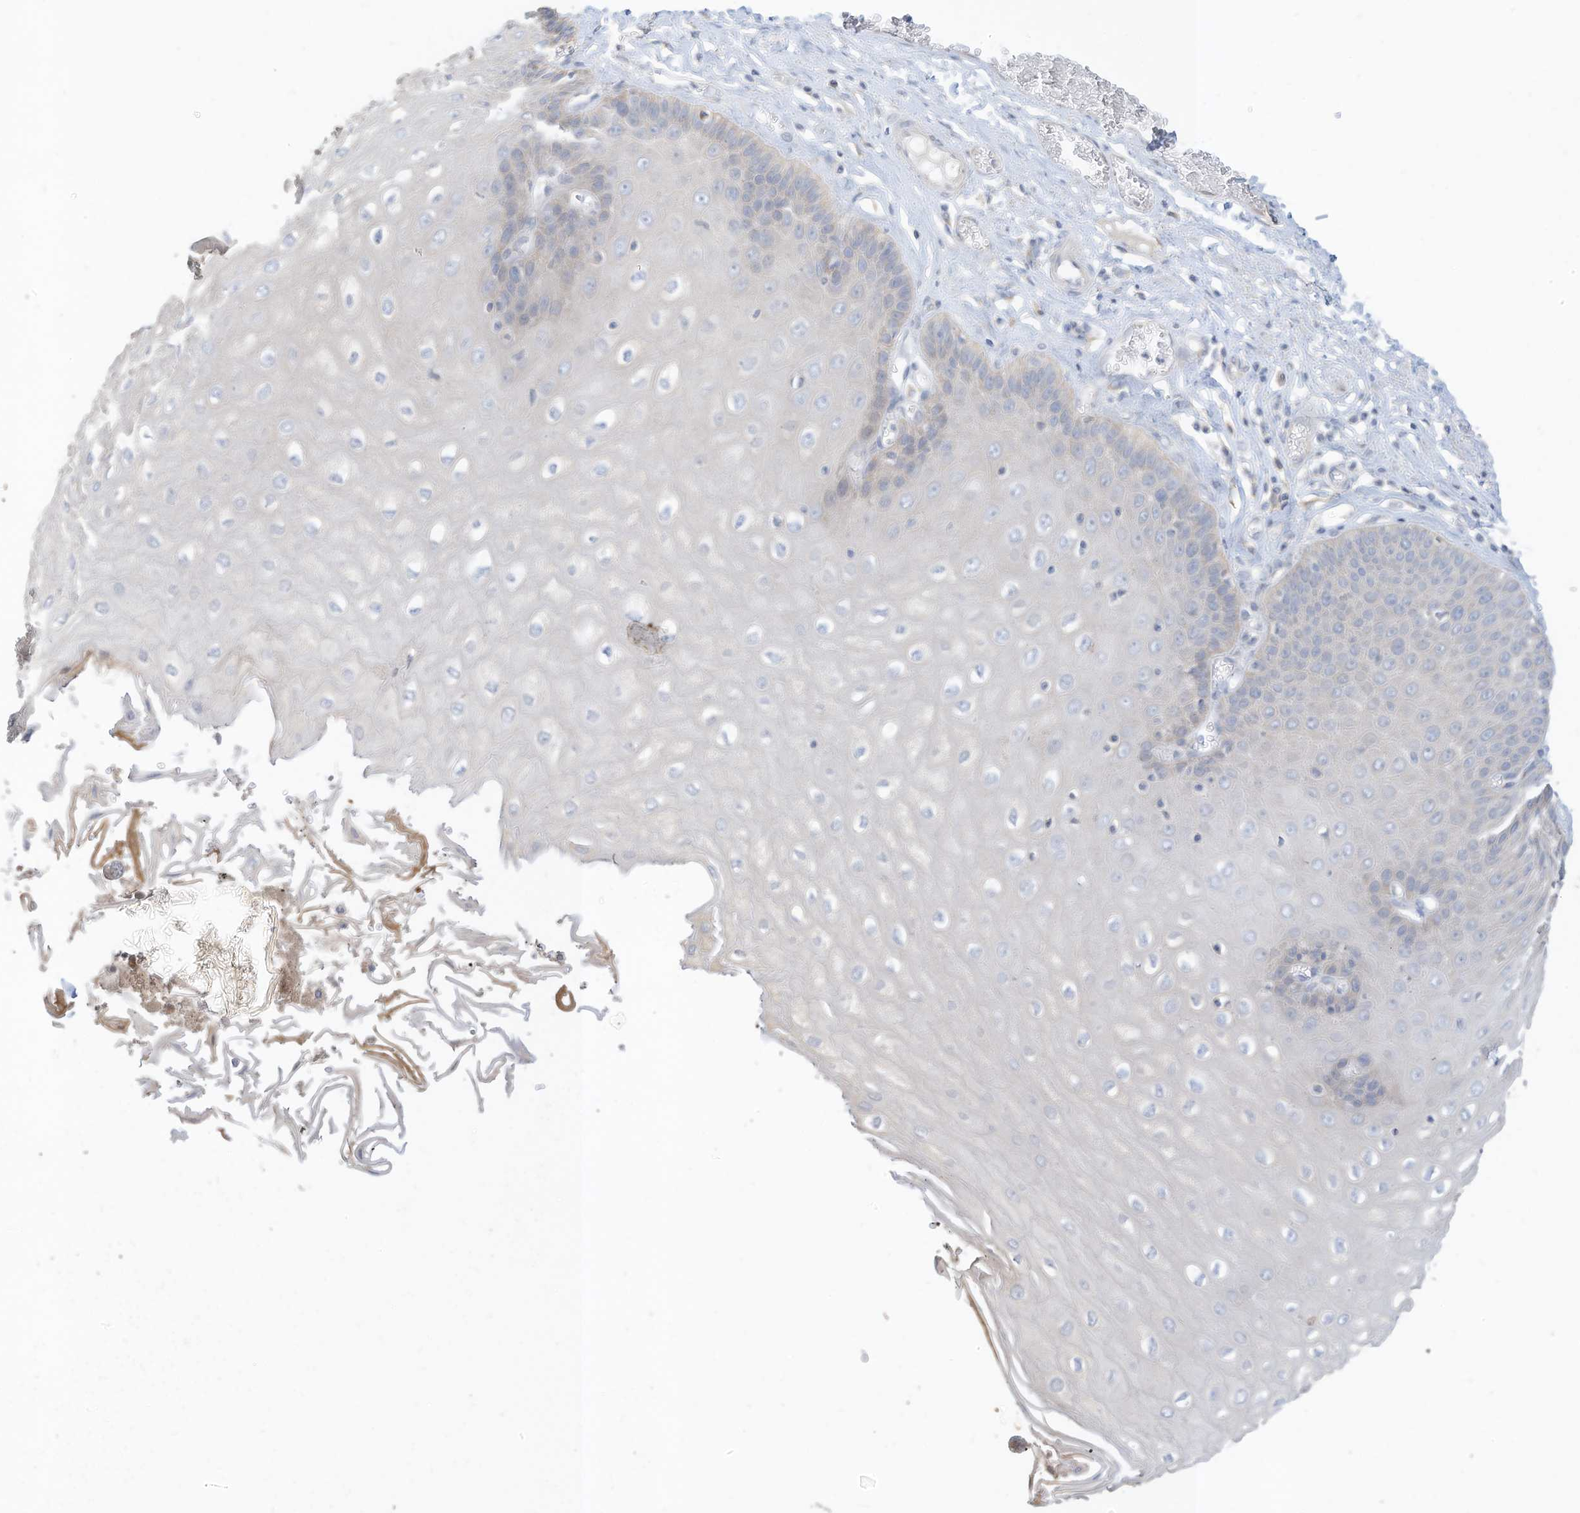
{"staining": {"intensity": "negative", "quantity": "none", "location": "none"}, "tissue": "esophagus", "cell_type": "Squamous epithelial cells", "image_type": "normal", "snomed": [{"axis": "morphology", "description": "Normal tissue, NOS"}, {"axis": "topography", "description": "Esophagus"}], "caption": "A high-resolution histopathology image shows IHC staining of unremarkable esophagus, which reveals no significant staining in squamous epithelial cells.", "gene": "RASA2", "patient": {"sex": "male", "age": 60}}